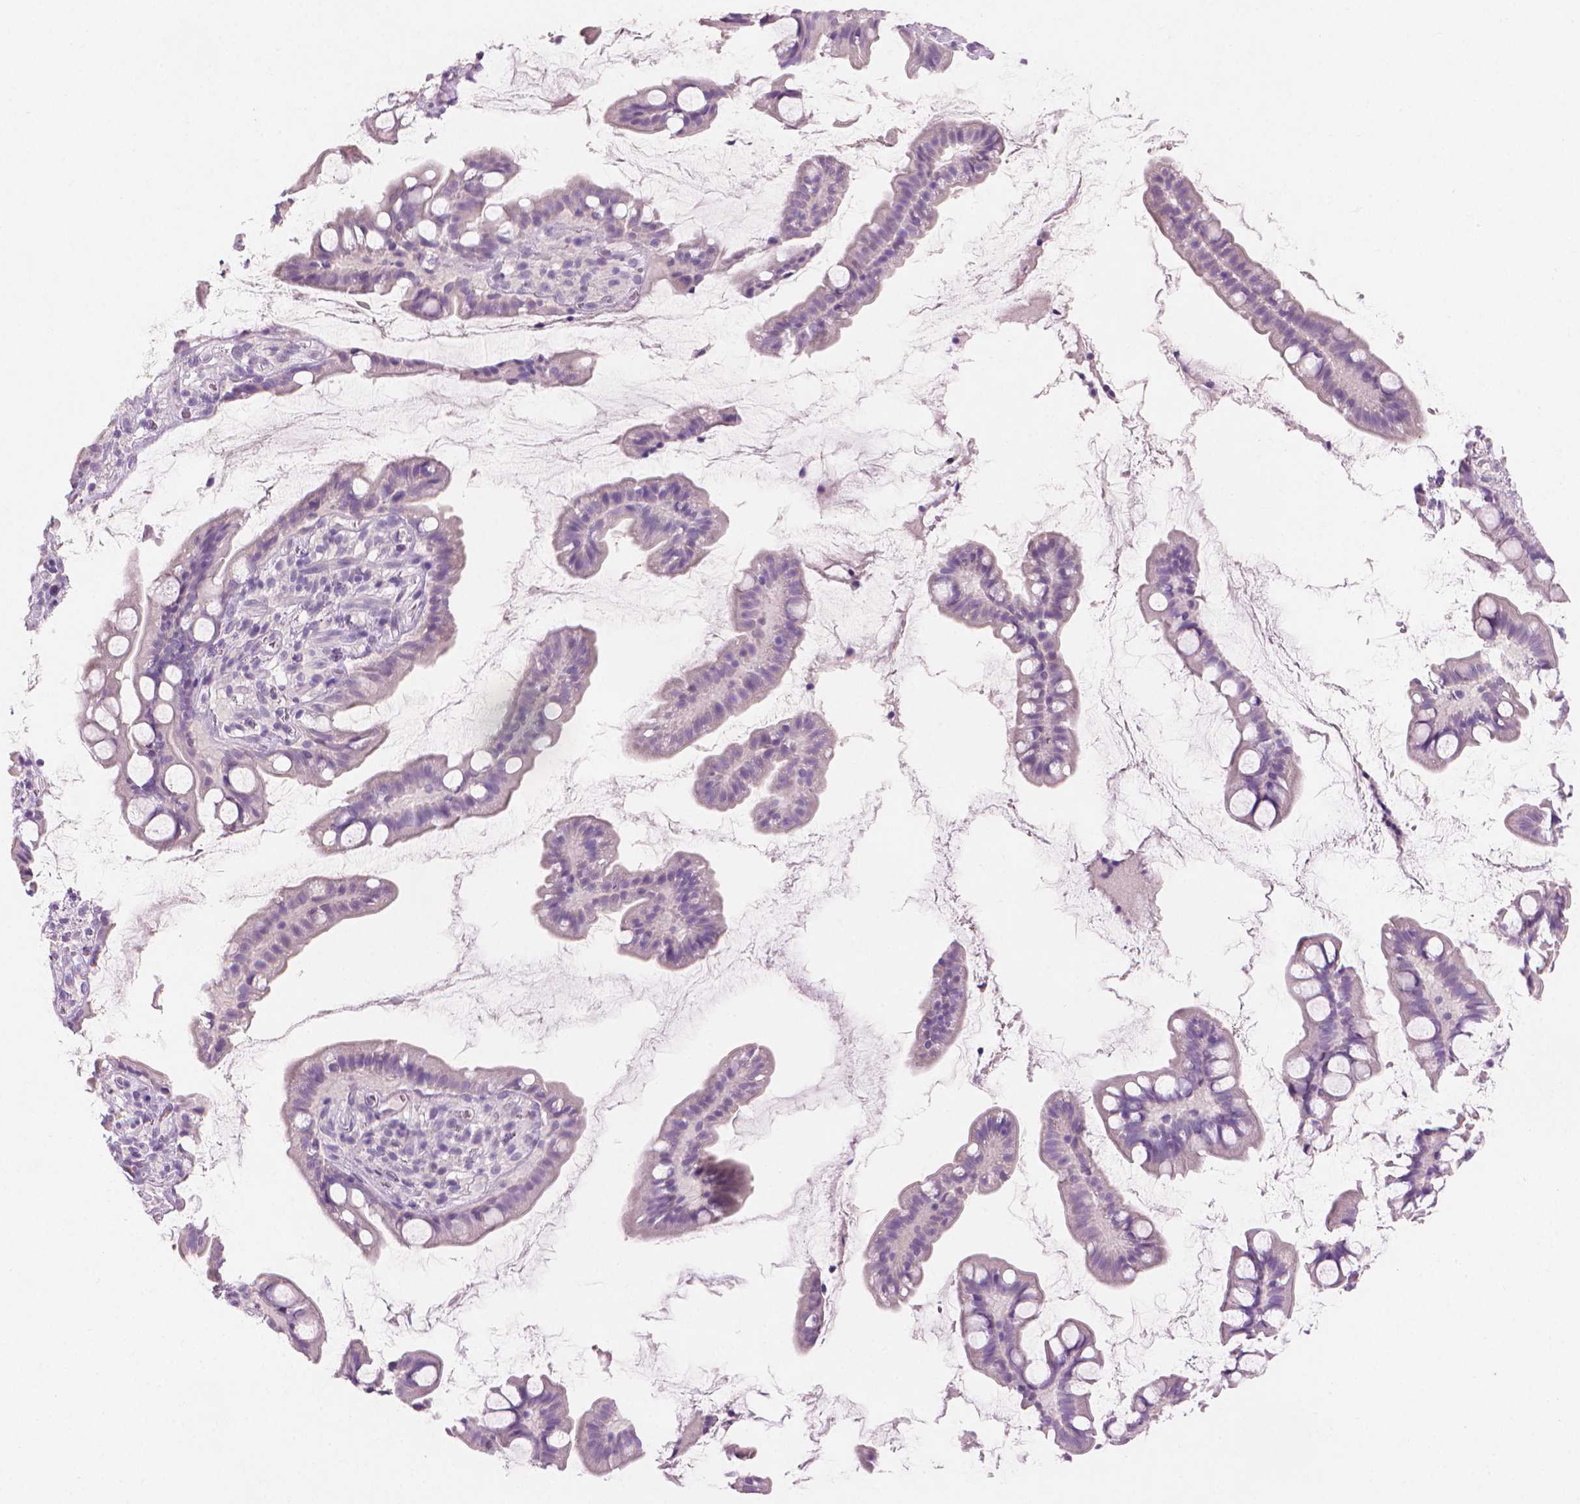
{"staining": {"intensity": "negative", "quantity": "none", "location": "none"}, "tissue": "small intestine", "cell_type": "Glandular cells", "image_type": "normal", "snomed": [{"axis": "morphology", "description": "Normal tissue, NOS"}, {"axis": "topography", "description": "Small intestine"}], "caption": "Immunohistochemistry (IHC) micrograph of benign human small intestine stained for a protein (brown), which reveals no staining in glandular cells. (Immunohistochemistry, brightfield microscopy, high magnification).", "gene": "MLANA", "patient": {"sex": "male", "age": 70}}